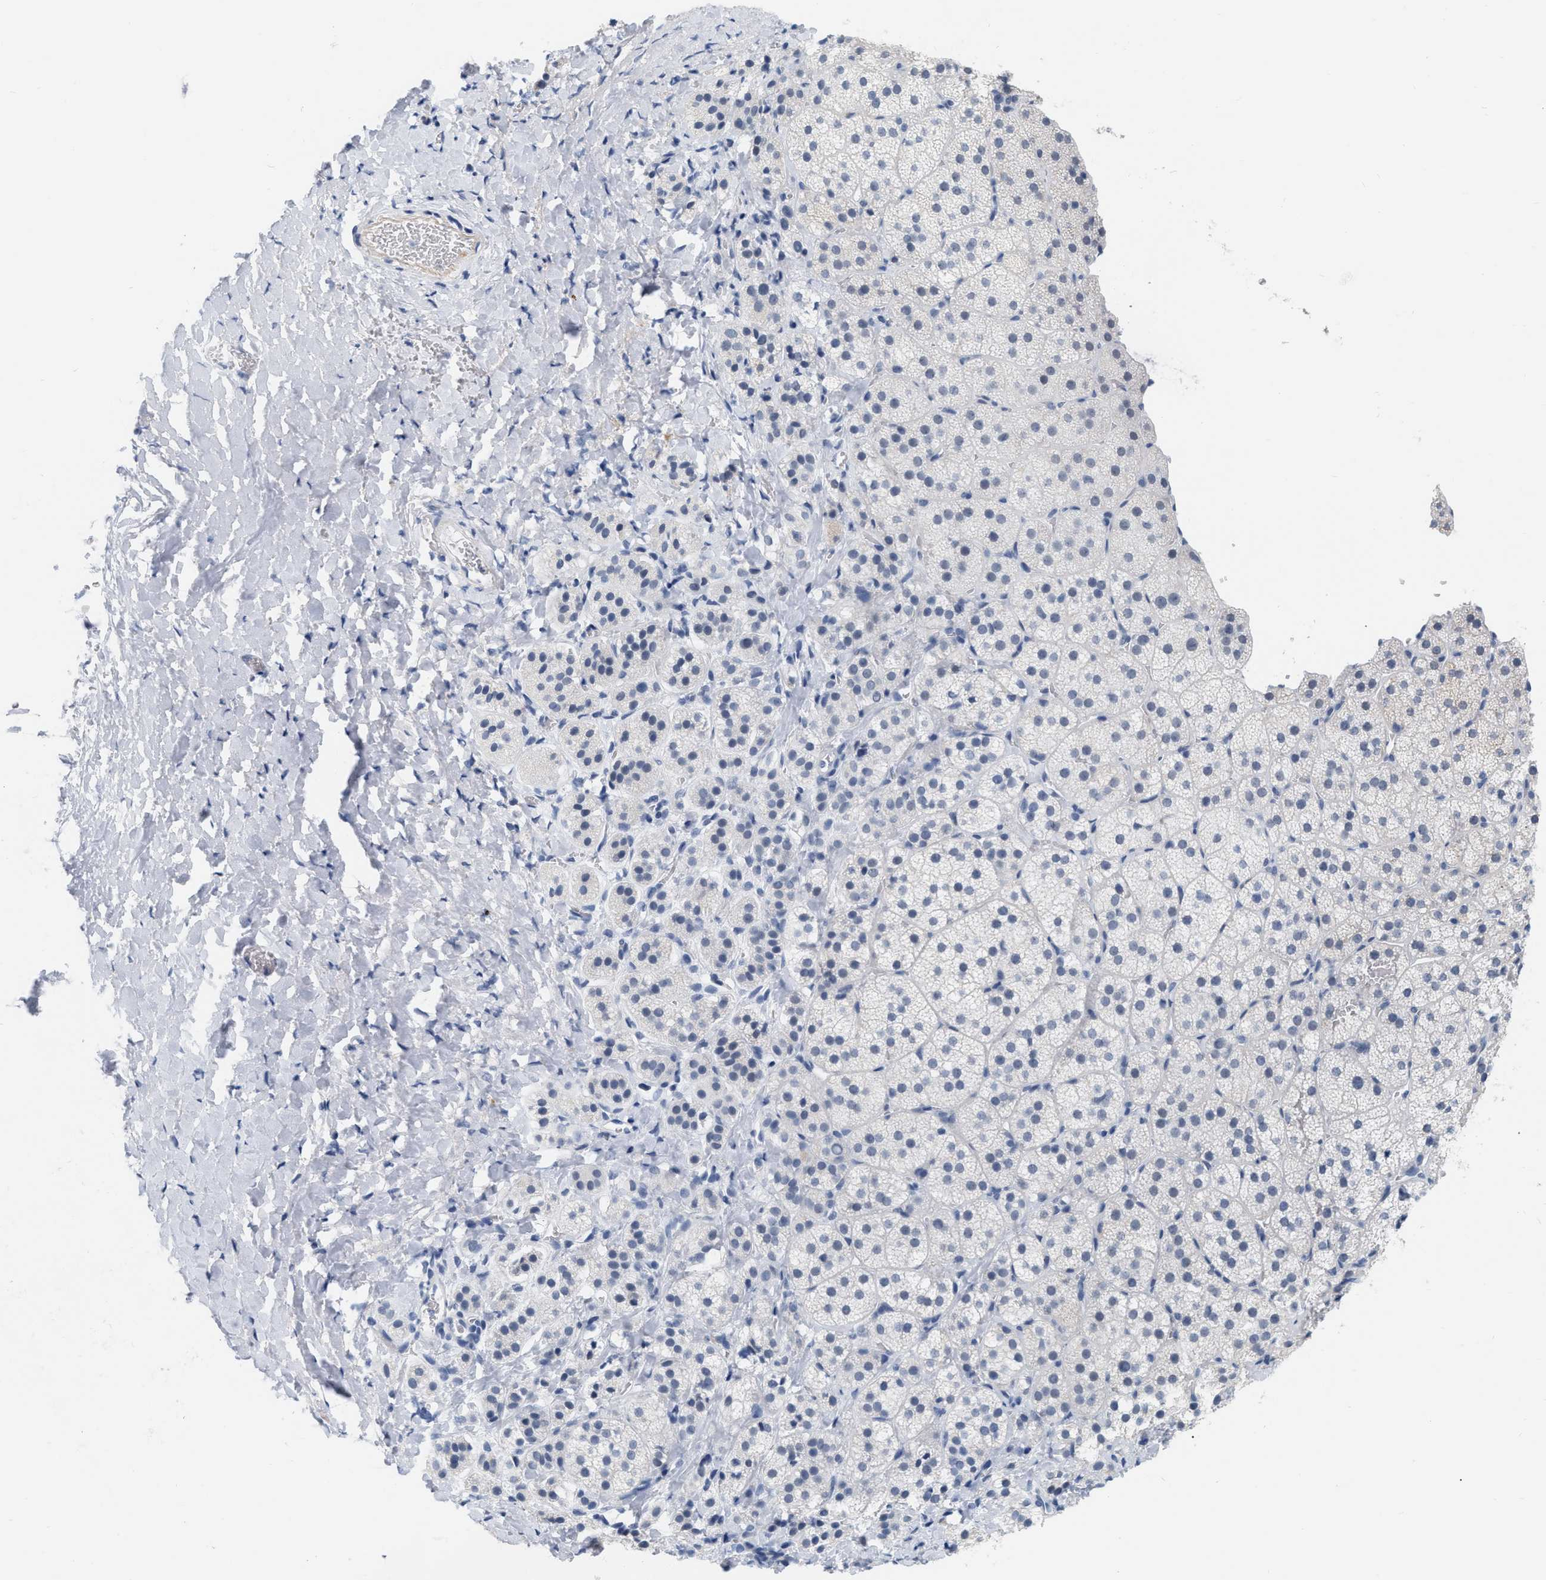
{"staining": {"intensity": "negative", "quantity": "none", "location": "none"}, "tissue": "adrenal gland", "cell_type": "Glandular cells", "image_type": "normal", "snomed": [{"axis": "morphology", "description": "Normal tissue, NOS"}, {"axis": "topography", "description": "Adrenal gland"}], "caption": "This is an immunohistochemistry photomicrograph of benign adrenal gland. There is no staining in glandular cells.", "gene": "XIRP1", "patient": {"sex": "female", "age": 44}}